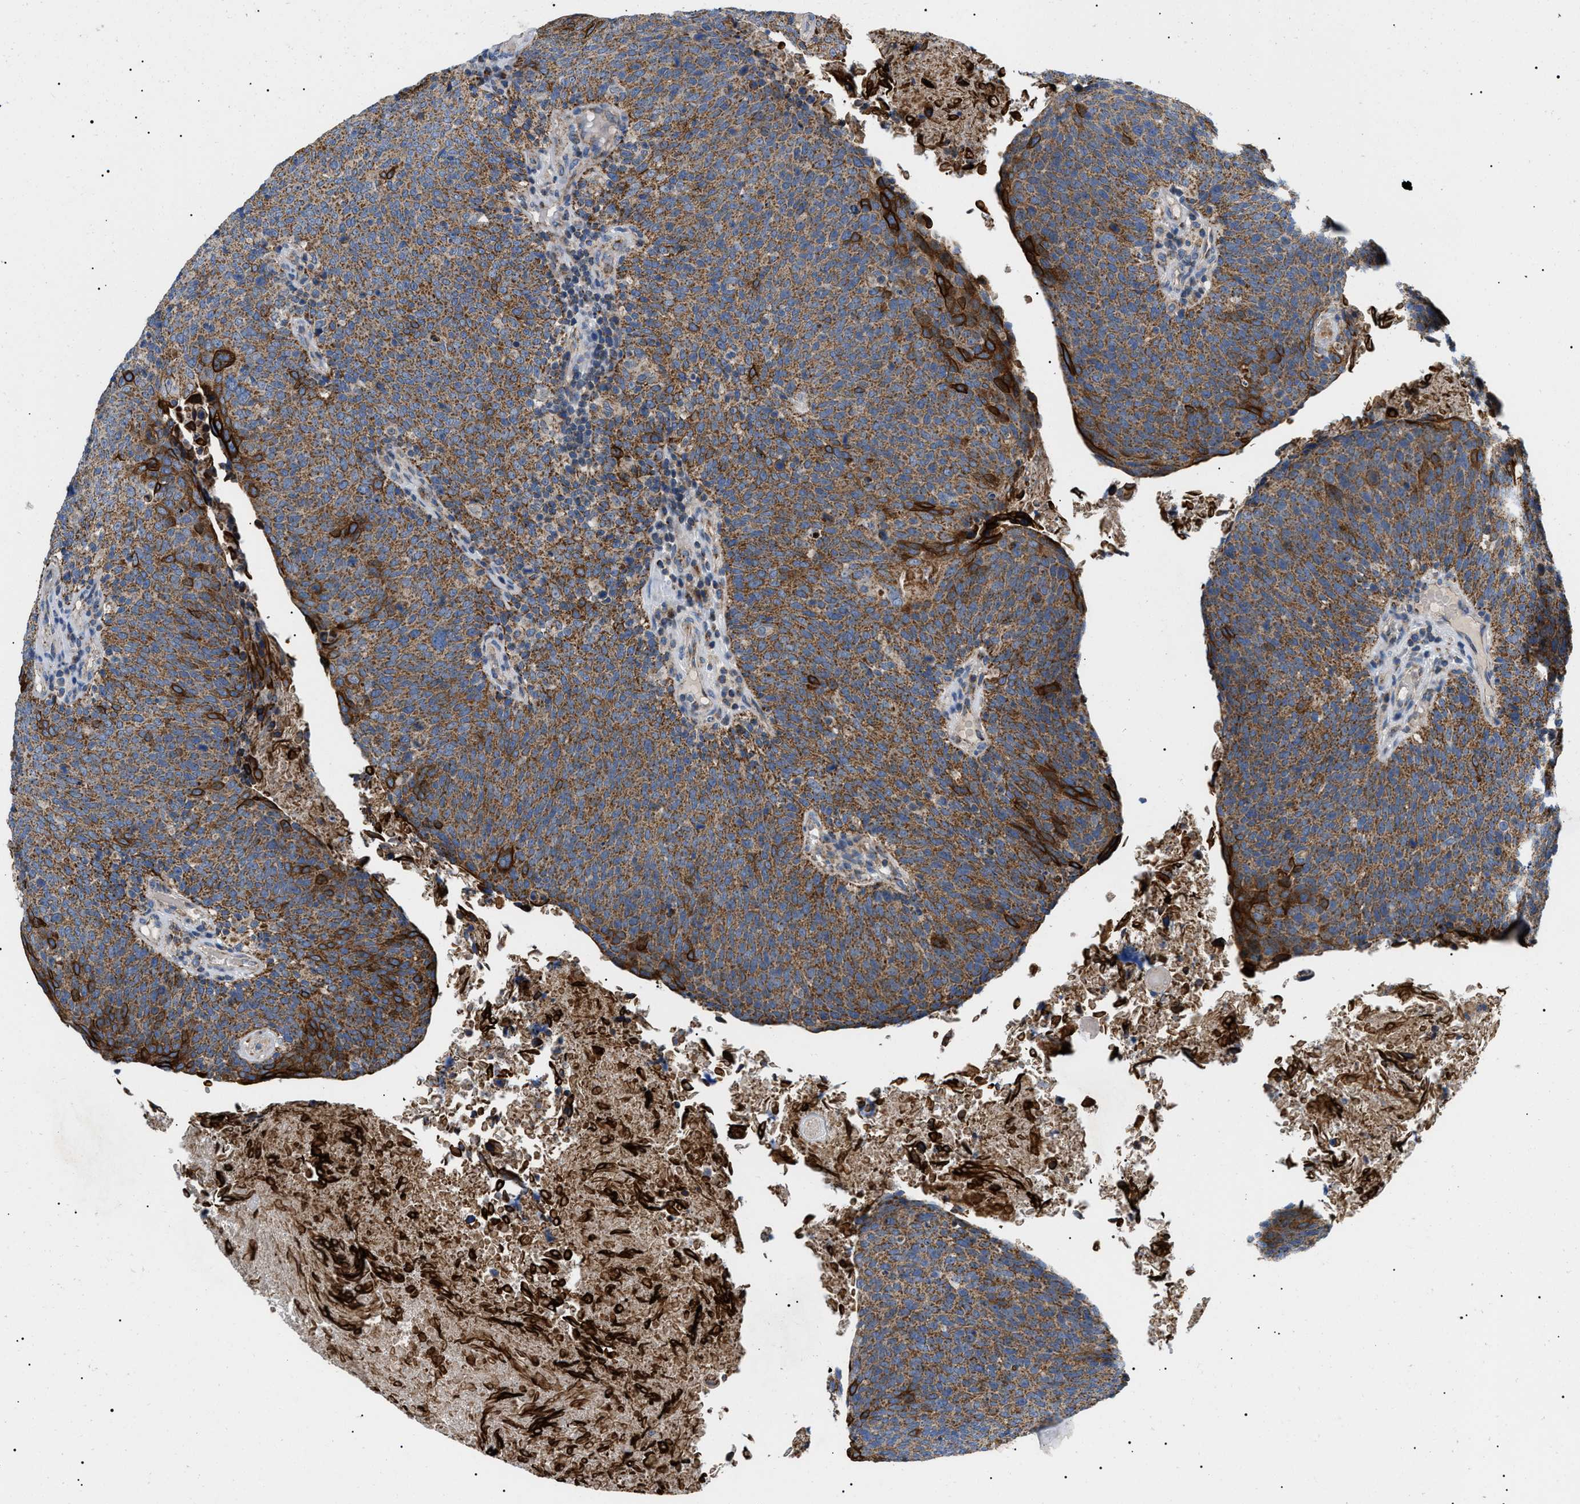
{"staining": {"intensity": "moderate", "quantity": ">75%", "location": "cytoplasmic/membranous"}, "tissue": "head and neck cancer", "cell_type": "Tumor cells", "image_type": "cancer", "snomed": [{"axis": "morphology", "description": "Squamous cell carcinoma, NOS"}, {"axis": "morphology", "description": "Squamous cell carcinoma, metastatic, NOS"}, {"axis": "topography", "description": "Lymph node"}, {"axis": "topography", "description": "Head-Neck"}], "caption": "High-magnification brightfield microscopy of head and neck cancer (metastatic squamous cell carcinoma) stained with DAB (brown) and counterstained with hematoxylin (blue). tumor cells exhibit moderate cytoplasmic/membranous staining is appreciated in about>75% of cells.", "gene": "TOMM6", "patient": {"sex": "male", "age": 62}}